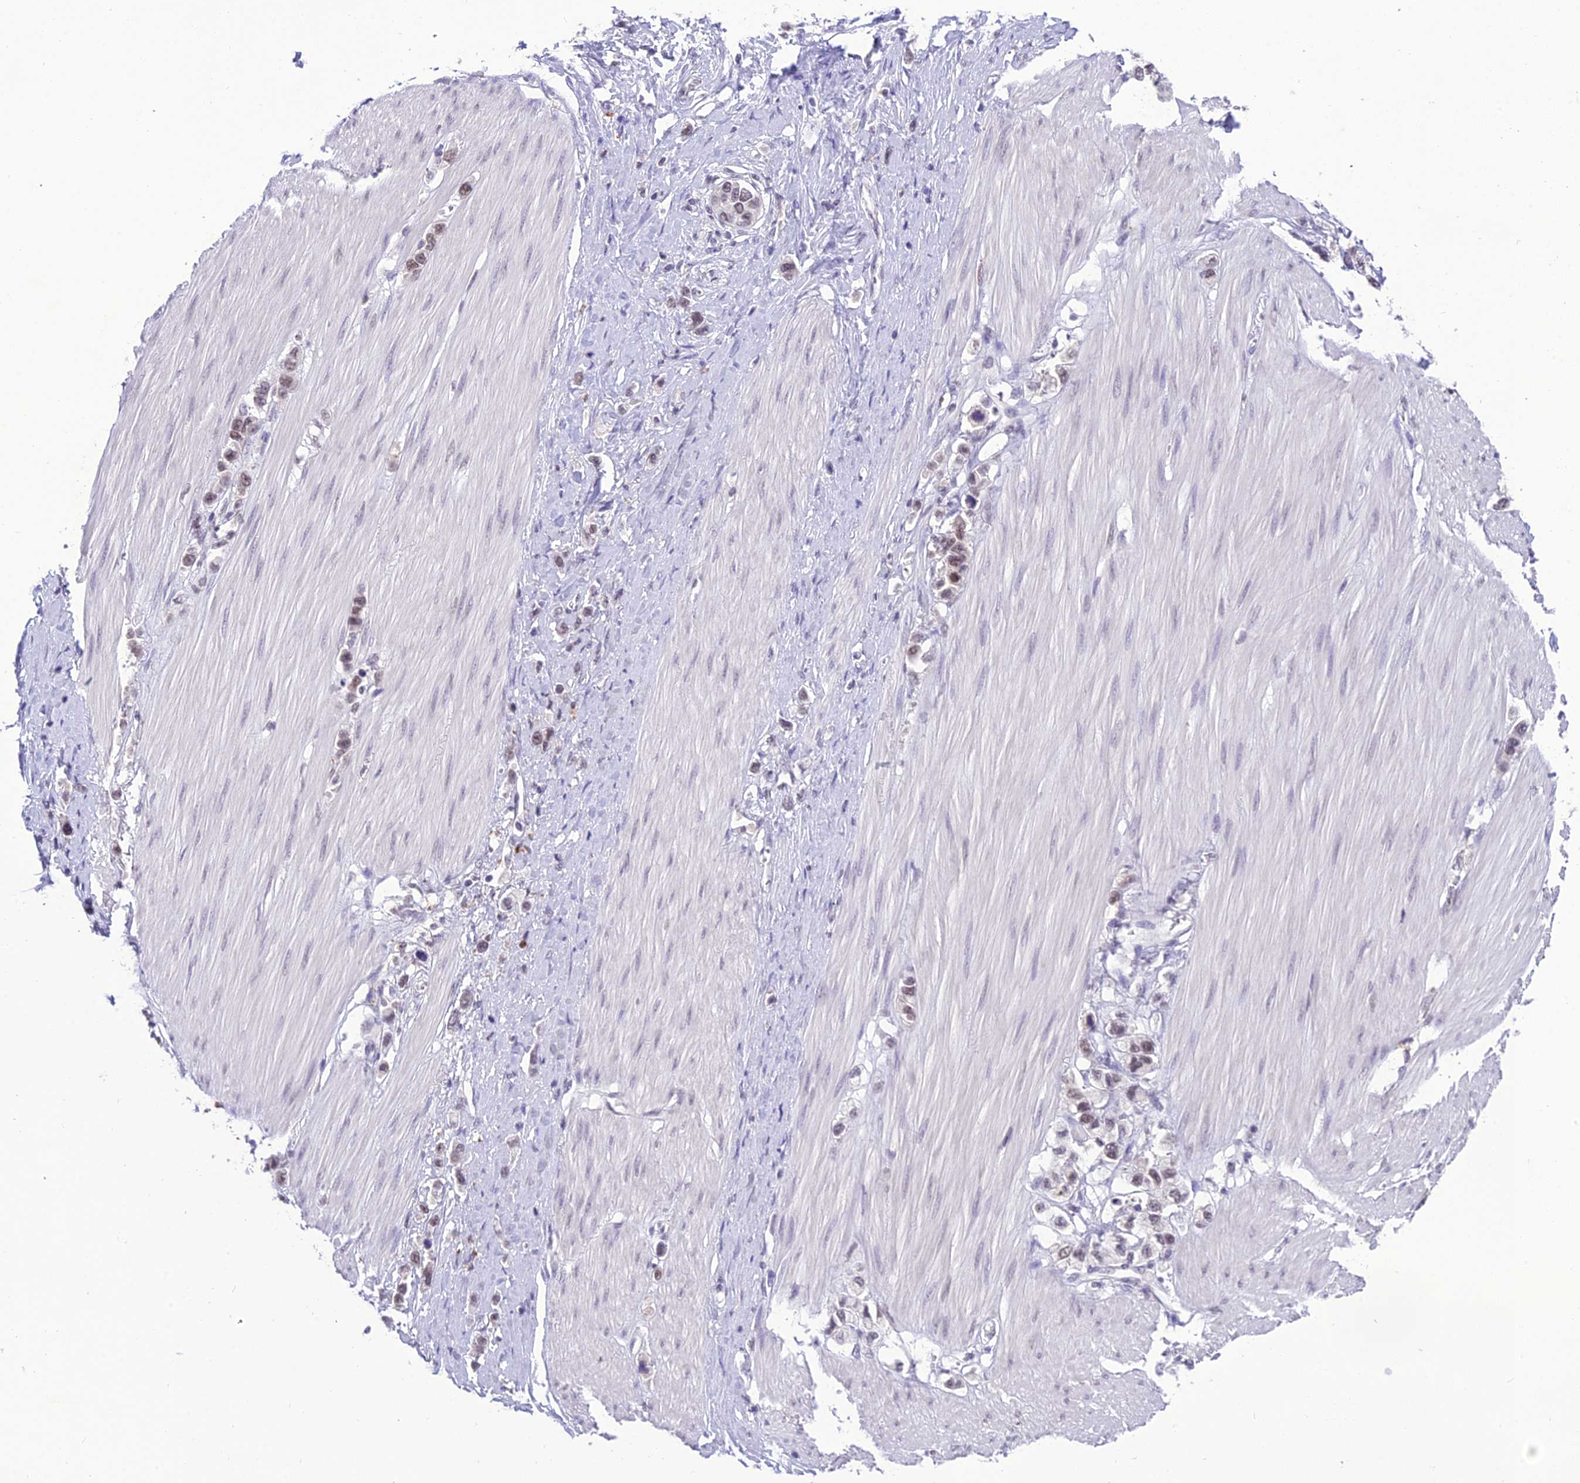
{"staining": {"intensity": "weak", "quantity": "25%-75%", "location": "nuclear"}, "tissue": "stomach cancer", "cell_type": "Tumor cells", "image_type": "cancer", "snomed": [{"axis": "morphology", "description": "Adenocarcinoma, NOS"}, {"axis": "topography", "description": "Stomach"}], "caption": "This histopathology image exhibits stomach cancer (adenocarcinoma) stained with IHC to label a protein in brown. The nuclear of tumor cells show weak positivity for the protein. Nuclei are counter-stained blue.", "gene": "SH3RF3", "patient": {"sex": "female", "age": 65}}